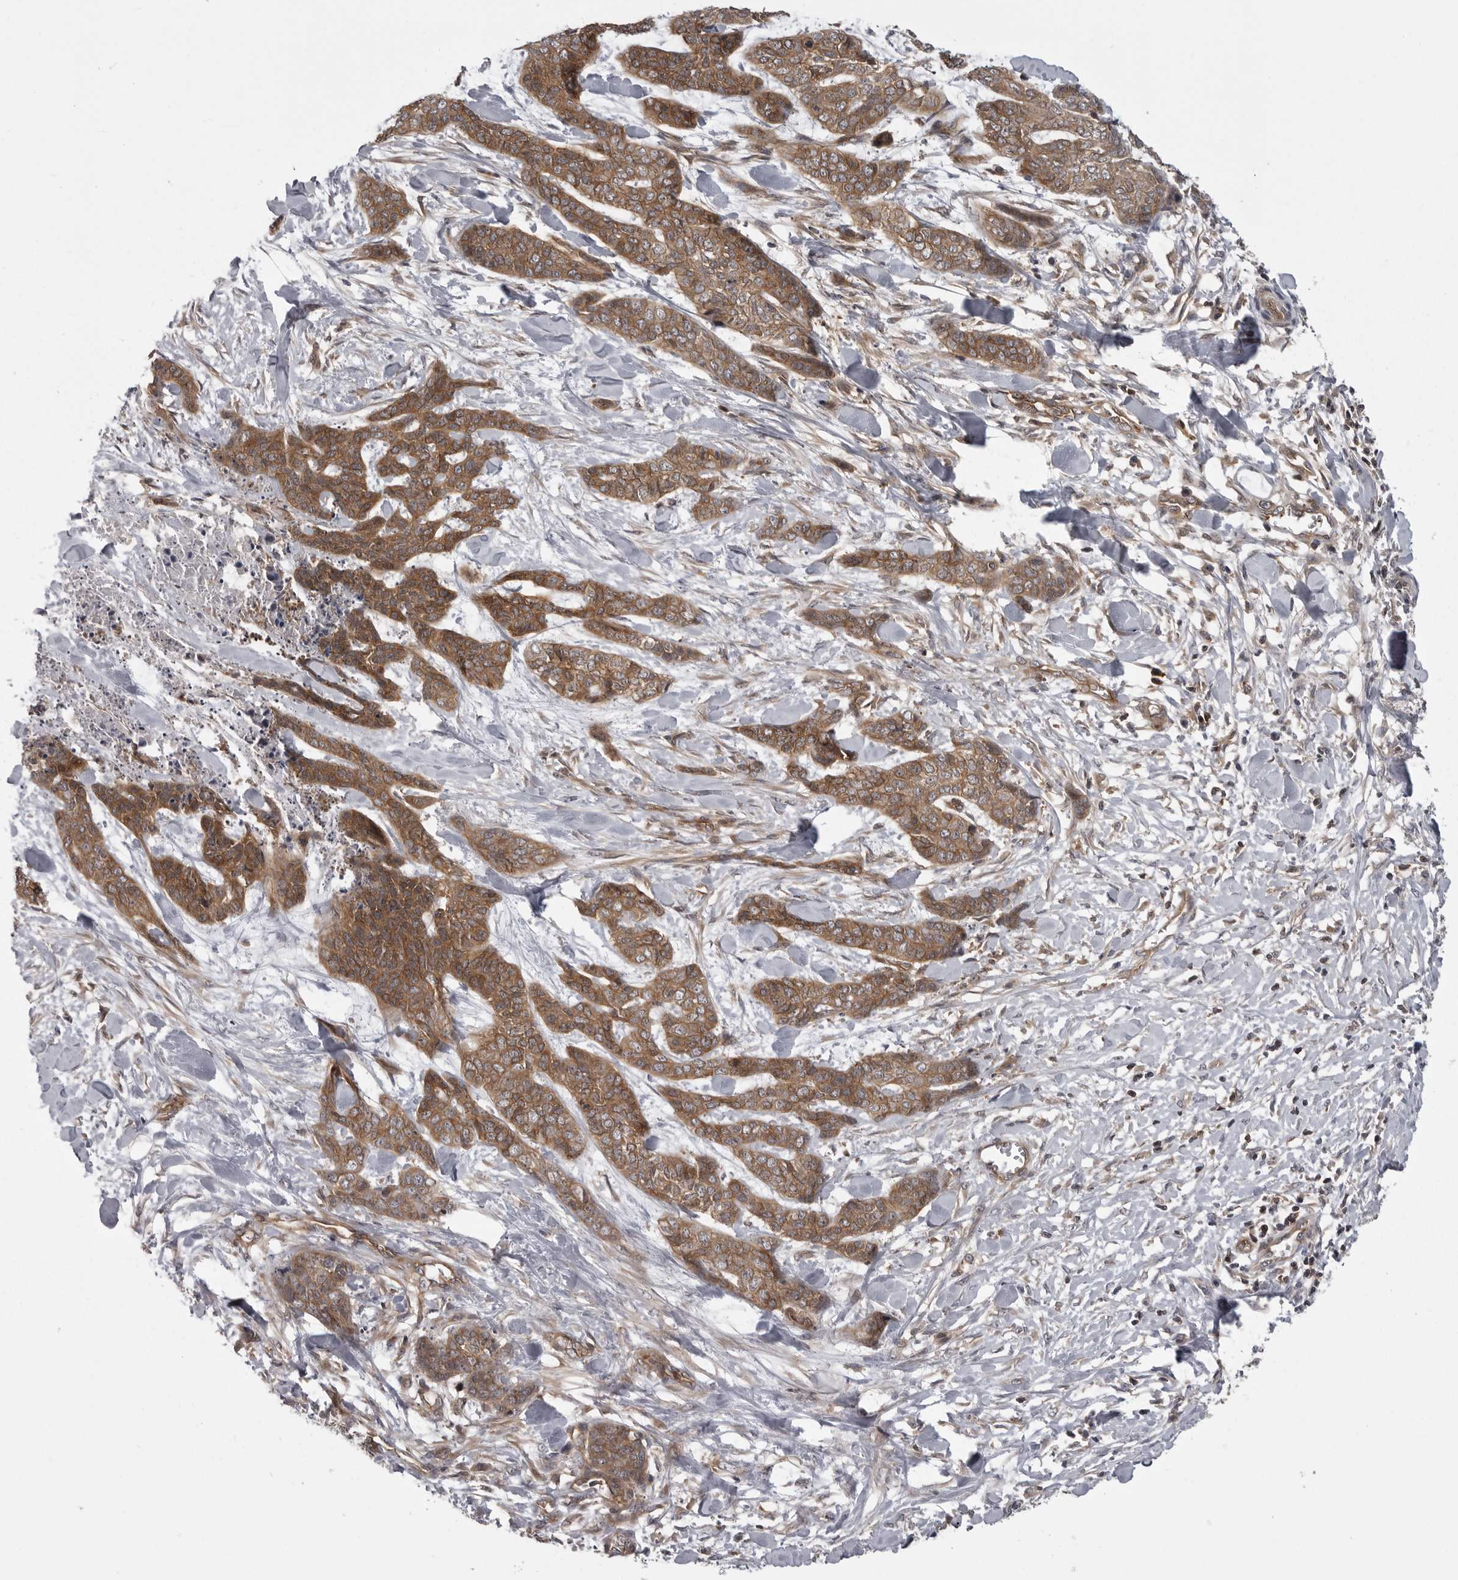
{"staining": {"intensity": "moderate", "quantity": ">75%", "location": "cytoplasmic/membranous"}, "tissue": "skin cancer", "cell_type": "Tumor cells", "image_type": "cancer", "snomed": [{"axis": "morphology", "description": "Basal cell carcinoma"}, {"axis": "topography", "description": "Skin"}], "caption": "An image of skin cancer (basal cell carcinoma) stained for a protein shows moderate cytoplasmic/membranous brown staining in tumor cells. Immunohistochemistry (ihc) stains the protein of interest in brown and the nuclei are stained blue.", "gene": "STK24", "patient": {"sex": "female", "age": 64}}